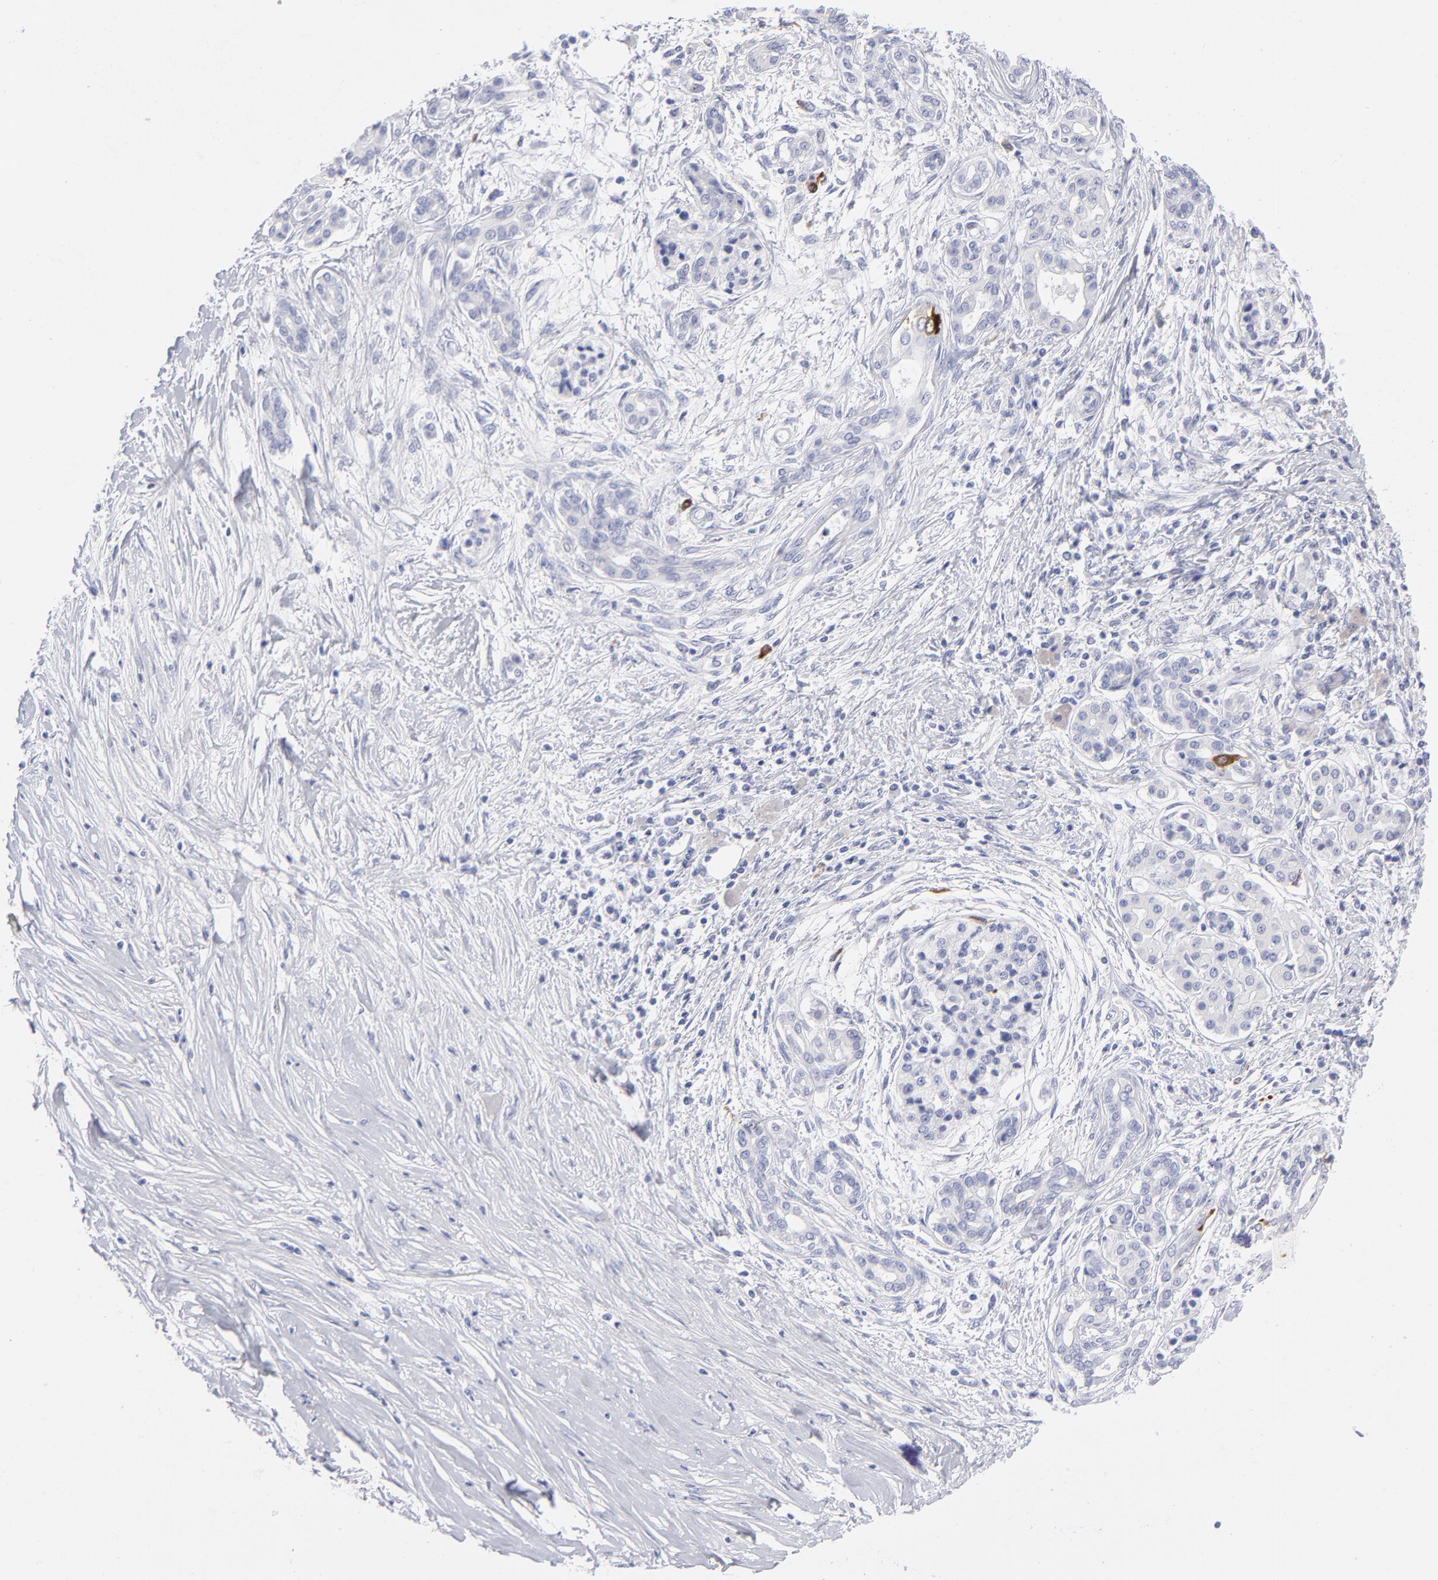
{"staining": {"intensity": "strong", "quantity": "<25%", "location": "cytoplasmic/membranous"}, "tissue": "pancreatic cancer", "cell_type": "Tumor cells", "image_type": "cancer", "snomed": [{"axis": "morphology", "description": "Adenocarcinoma, NOS"}, {"axis": "topography", "description": "Pancreas"}], "caption": "There is medium levels of strong cytoplasmic/membranous positivity in tumor cells of pancreatic cancer (adenocarcinoma), as demonstrated by immunohistochemical staining (brown color).", "gene": "CCNB1", "patient": {"sex": "female", "age": 59}}